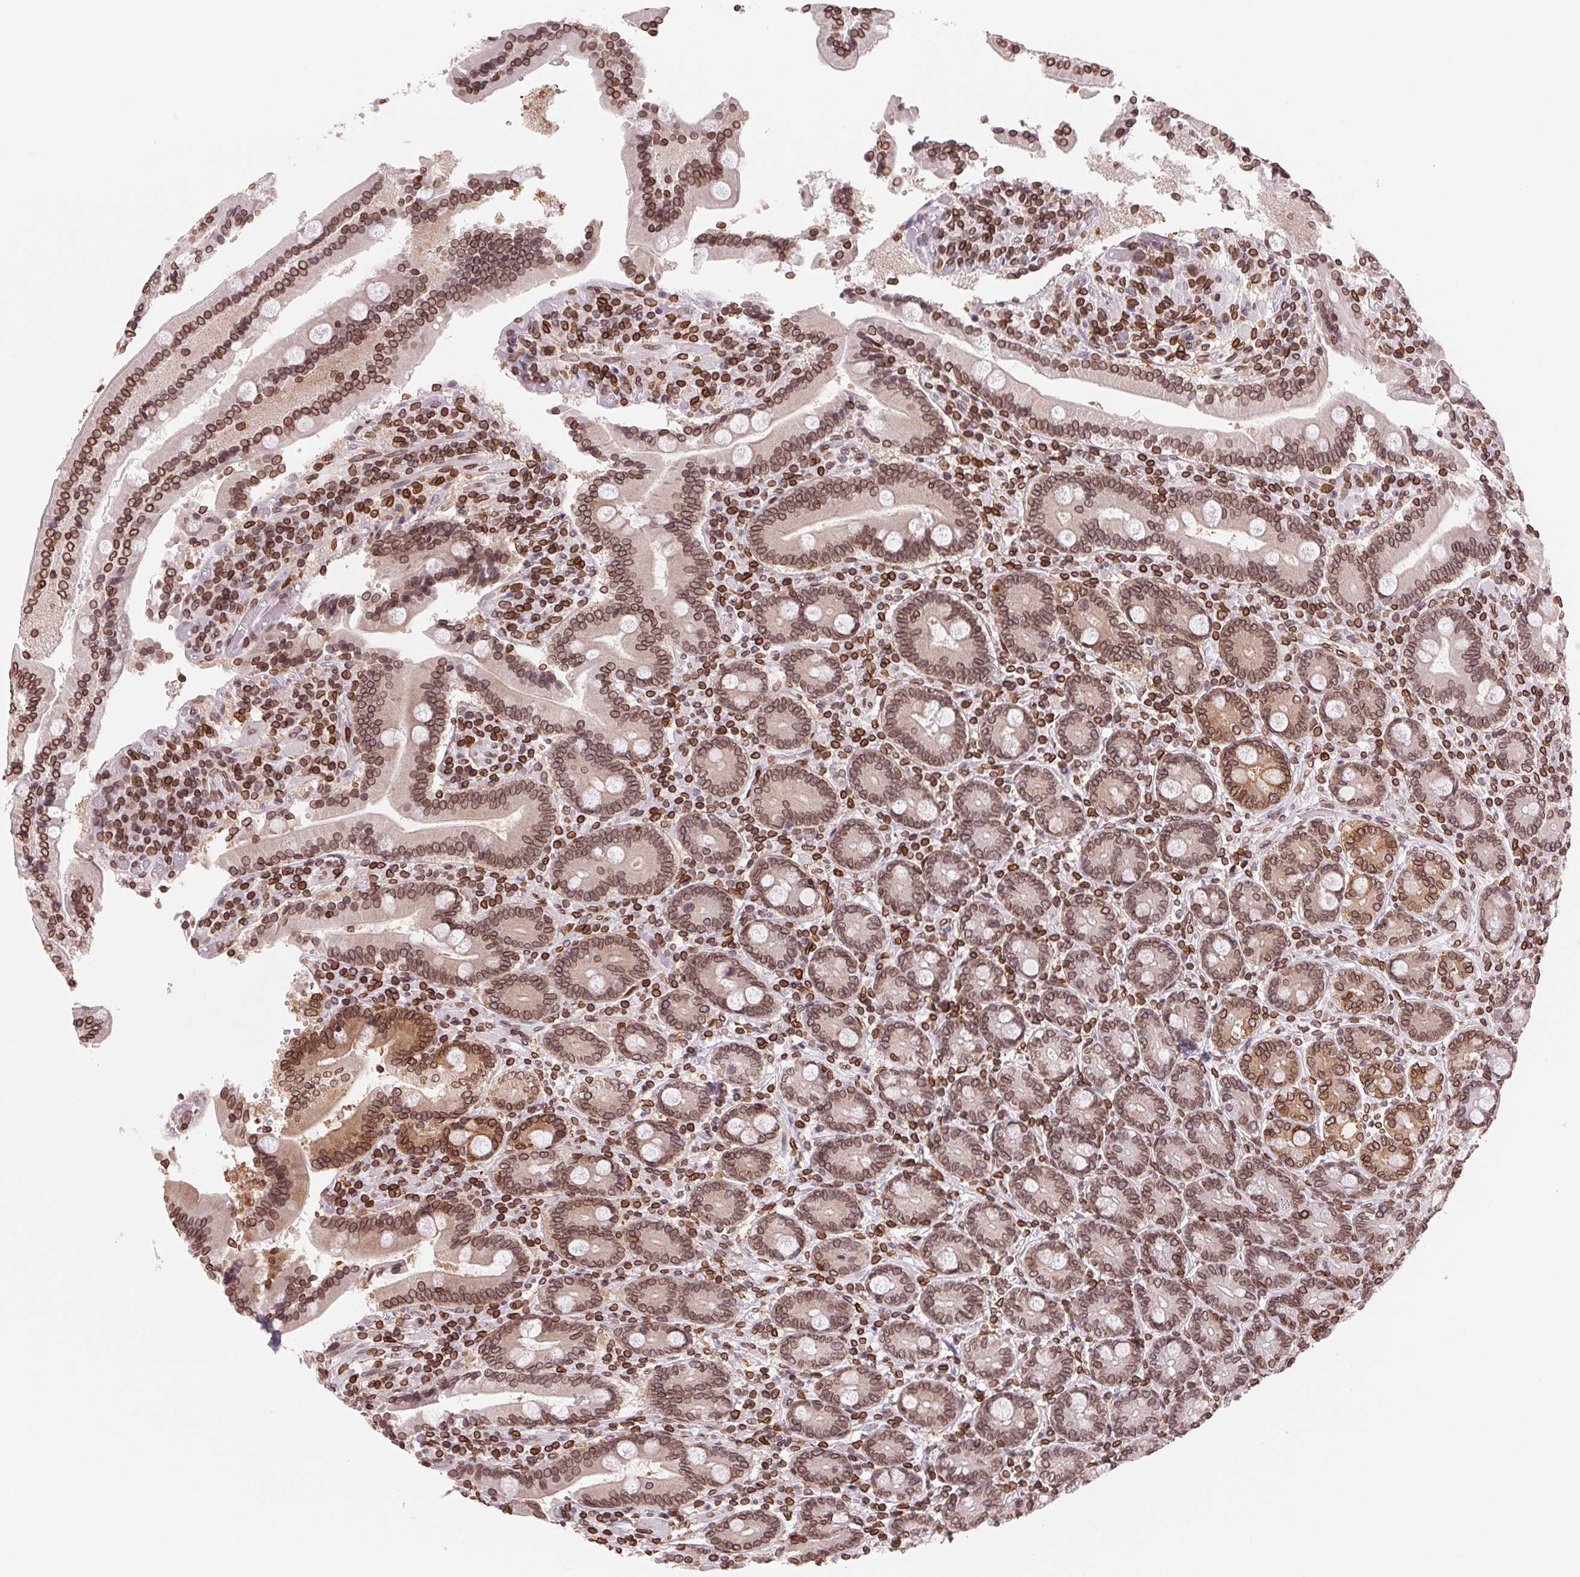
{"staining": {"intensity": "strong", "quantity": ">75%", "location": "cytoplasmic/membranous,nuclear"}, "tissue": "duodenum", "cell_type": "Glandular cells", "image_type": "normal", "snomed": [{"axis": "morphology", "description": "Normal tissue, NOS"}, {"axis": "topography", "description": "Duodenum"}], "caption": "Immunohistochemistry staining of benign duodenum, which demonstrates high levels of strong cytoplasmic/membranous,nuclear staining in approximately >75% of glandular cells indicating strong cytoplasmic/membranous,nuclear protein expression. The staining was performed using DAB (3,3'-diaminobenzidine) (brown) for protein detection and nuclei were counterstained in hematoxylin (blue).", "gene": "LMNB2", "patient": {"sex": "female", "age": 62}}